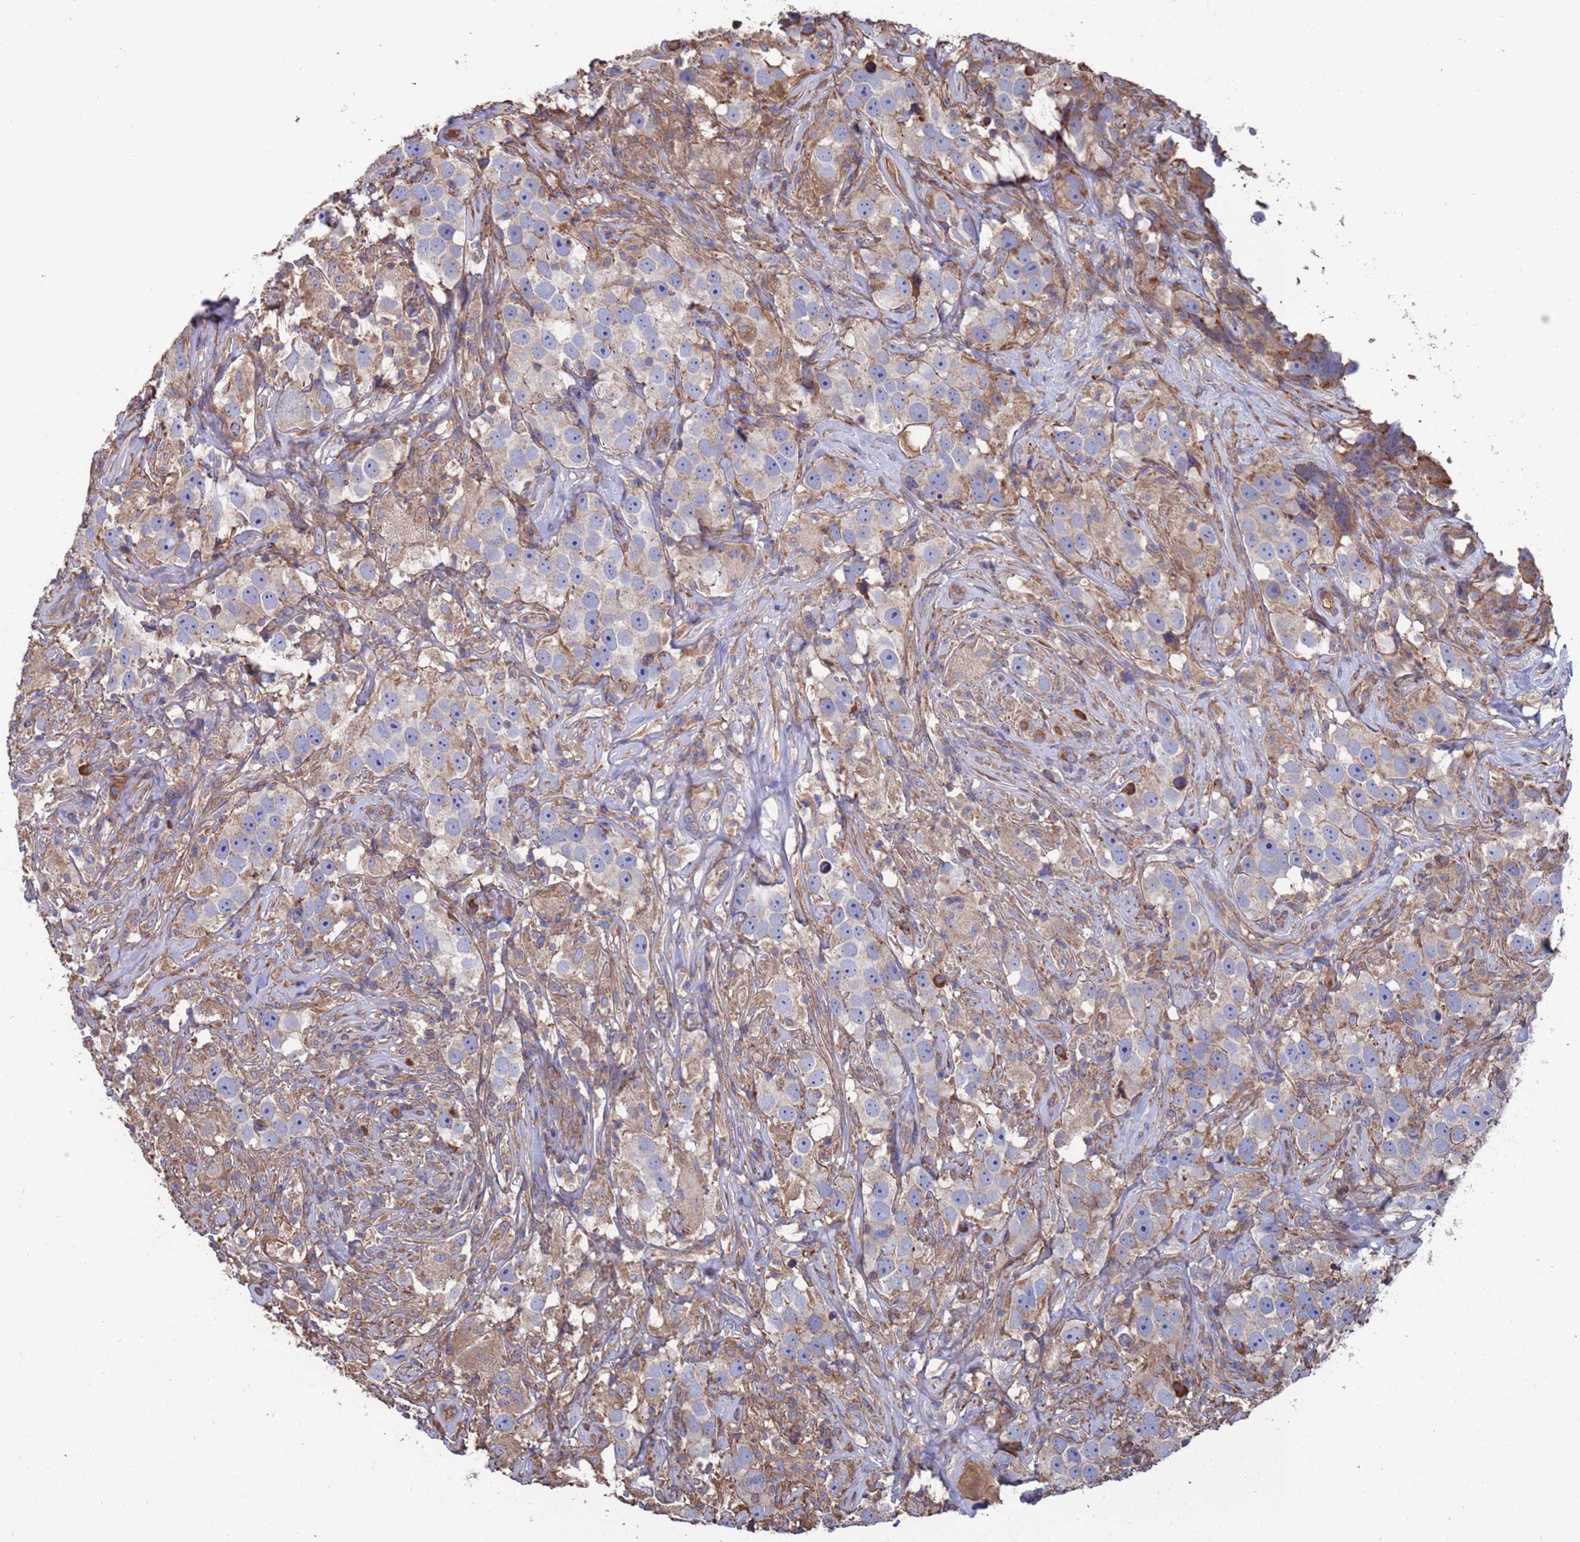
{"staining": {"intensity": "weak", "quantity": "<25%", "location": "cytoplasmic/membranous"}, "tissue": "testis cancer", "cell_type": "Tumor cells", "image_type": "cancer", "snomed": [{"axis": "morphology", "description": "Seminoma, NOS"}, {"axis": "topography", "description": "Testis"}], "caption": "Immunohistochemistry of testis seminoma reveals no staining in tumor cells. (Stains: DAB immunohistochemistry (IHC) with hematoxylin counter stain, Microscopy: brightfield microscopy at high magnification).", "gene": "PYCR1", "patient": {"sex": "male", "age": 49}}